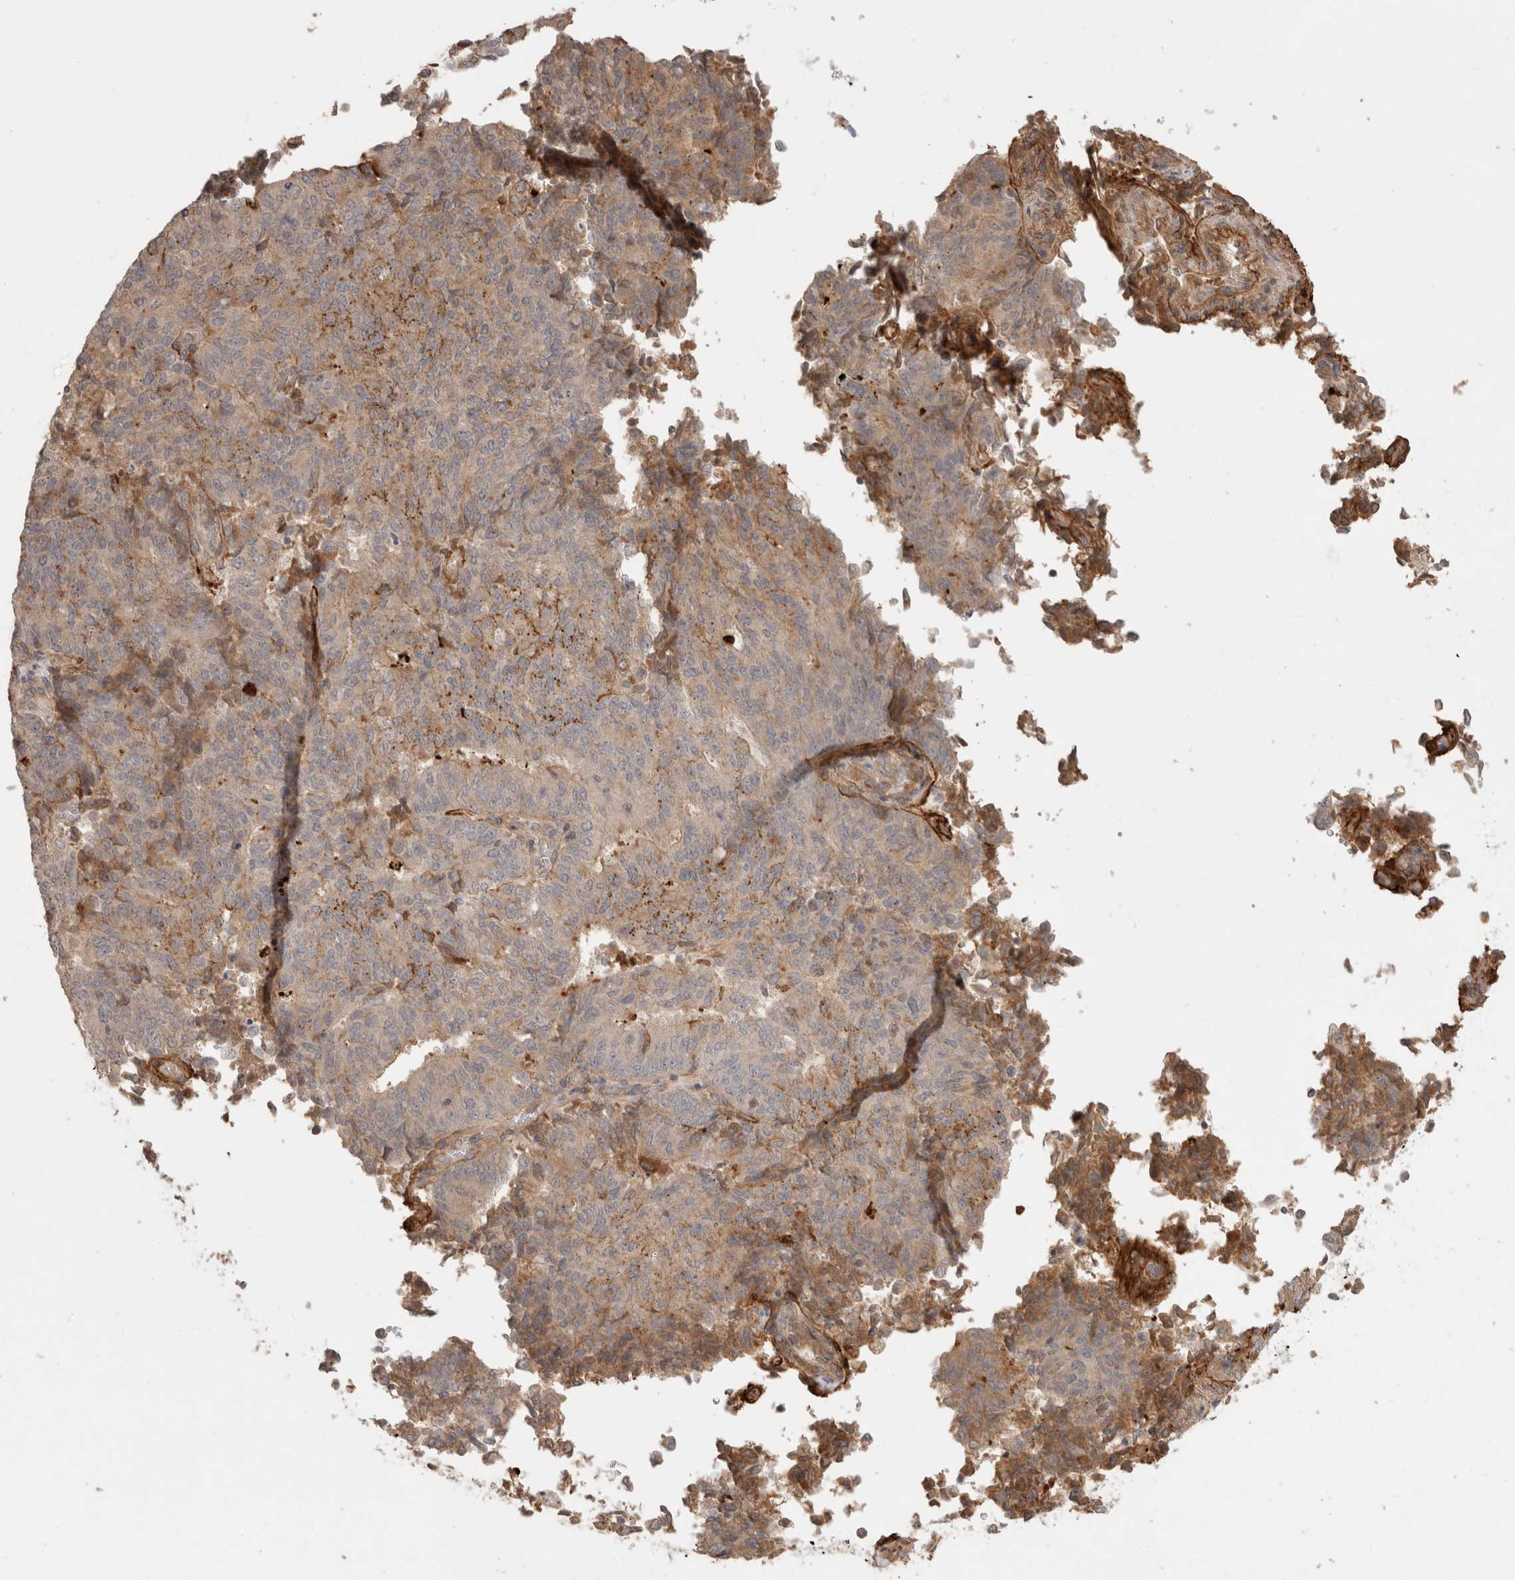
{"staining": {"intensity": "moderate", "quantity": ">75%", "location": "cytoplasmic/membranous"}, "tissue": "endometrial cancer", "cell_type": "Tumor cells", "image_type": "cancer", "snomed": [{"axis": "morphology", "description": "Adenocarcinoma, NOS"}, {"axis": "topography", "description": "Endometrium"}], "caption": "DAB (3,3'-diaminobenzidine) immunohistochemical staining of adenocarcinoma (endometrial) displays moderate cytoplasmic/membranous protein expression in about >75% of tumor cells.", "gene": "HSPG2", "patient": {"sex": "female", "age": 80}}